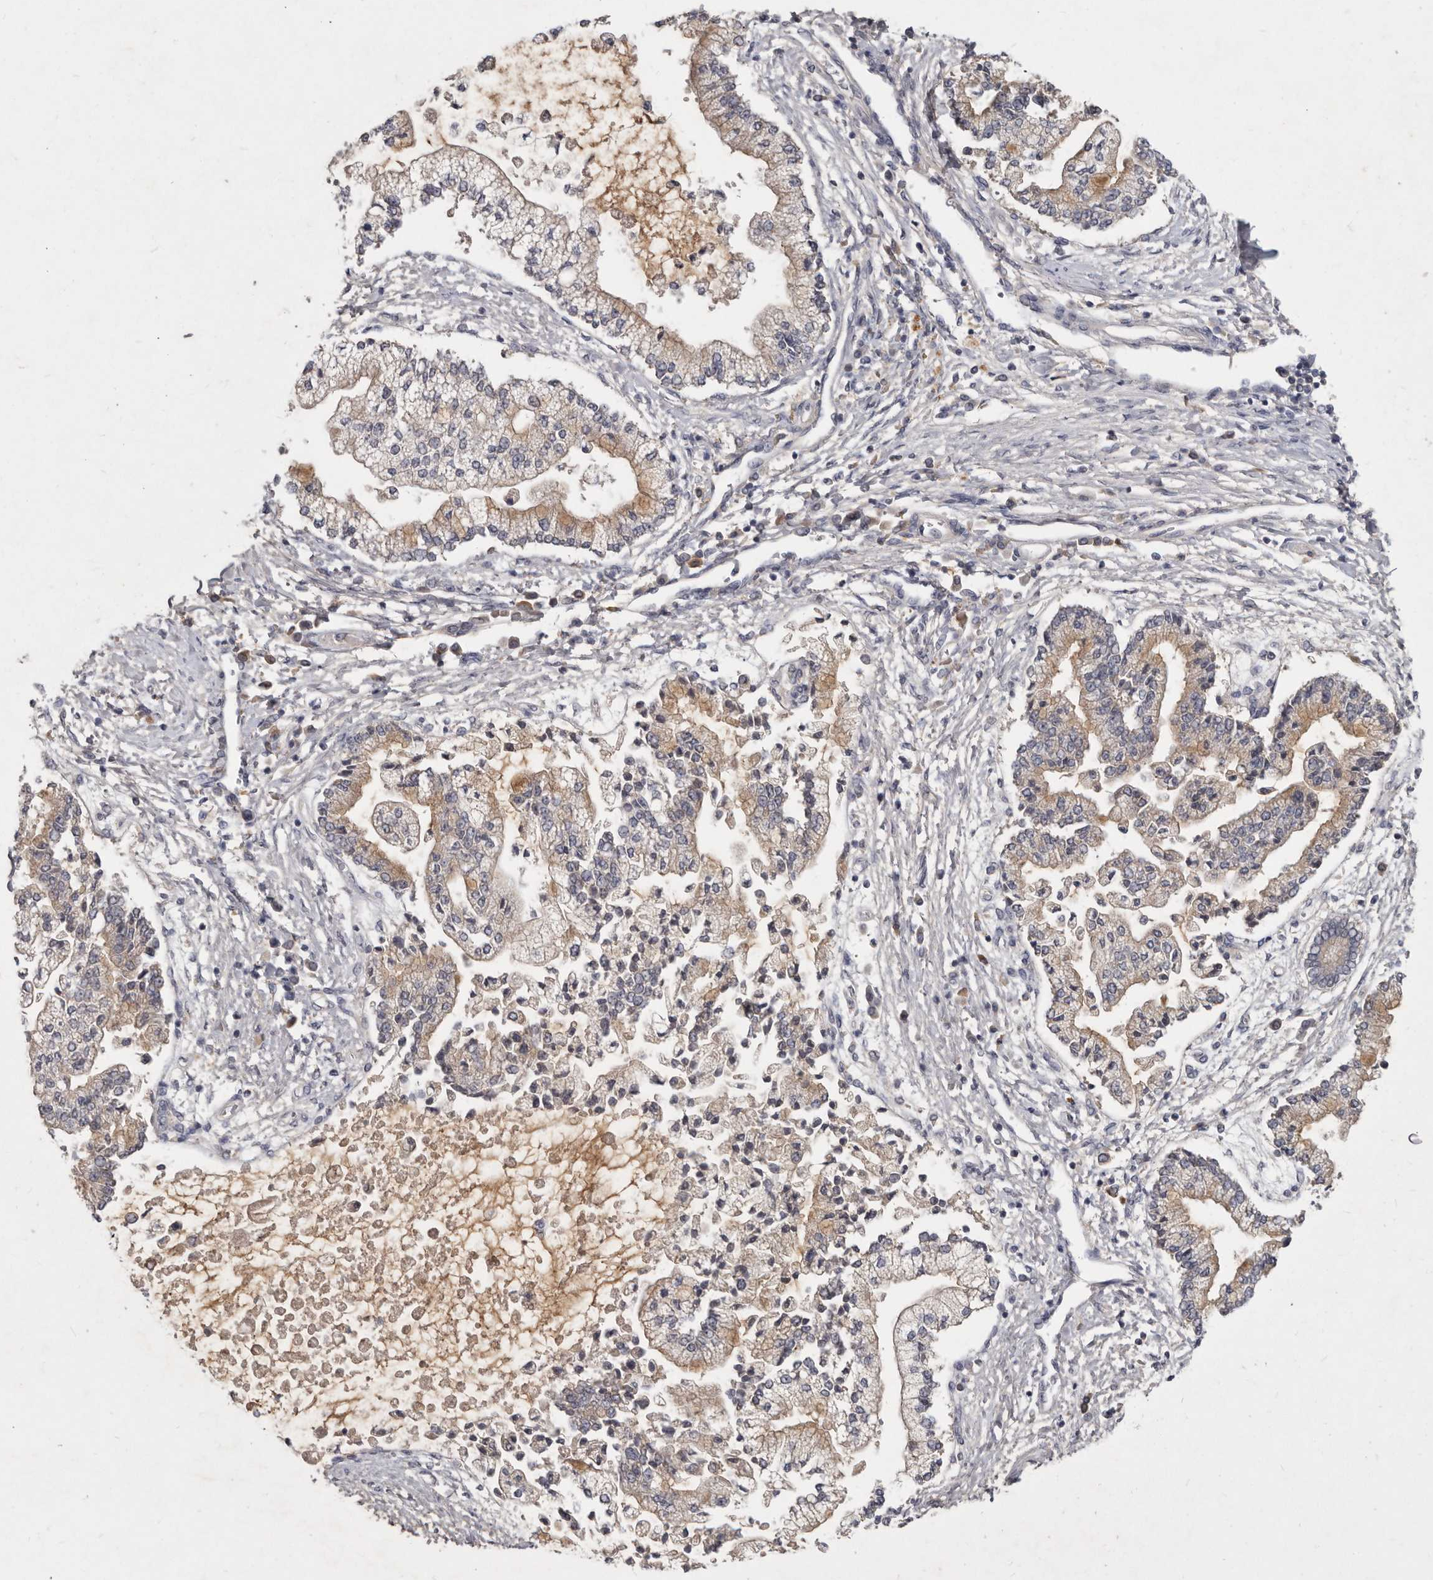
{"staining": {"intensity": "weak", "quantity": "<25%", "location": "cytoplasmic/membranous"}, "tissue": "liver cancer", "cell_type": "Tumor cells", "image_type": "cancer", "snomed": [{"axis": "morphology", "description": "Cholangiocarcinoma"}, {"axis": "topography", "description": "Liver"}], "caption": "IHC image of neoplastic tissue: cholangiocarcinoma (liver) stained with DAB (3,3'-diaminobenzidine) reveals no significant protein staining in tumor cells. Brightfield microscopy of immunohistochemistry stained with DAB (brown) and hematoxylin (blue), captured at high magnification.", "gene": "SLC22A1", "patient": {"sex": "male", "age": 50}}